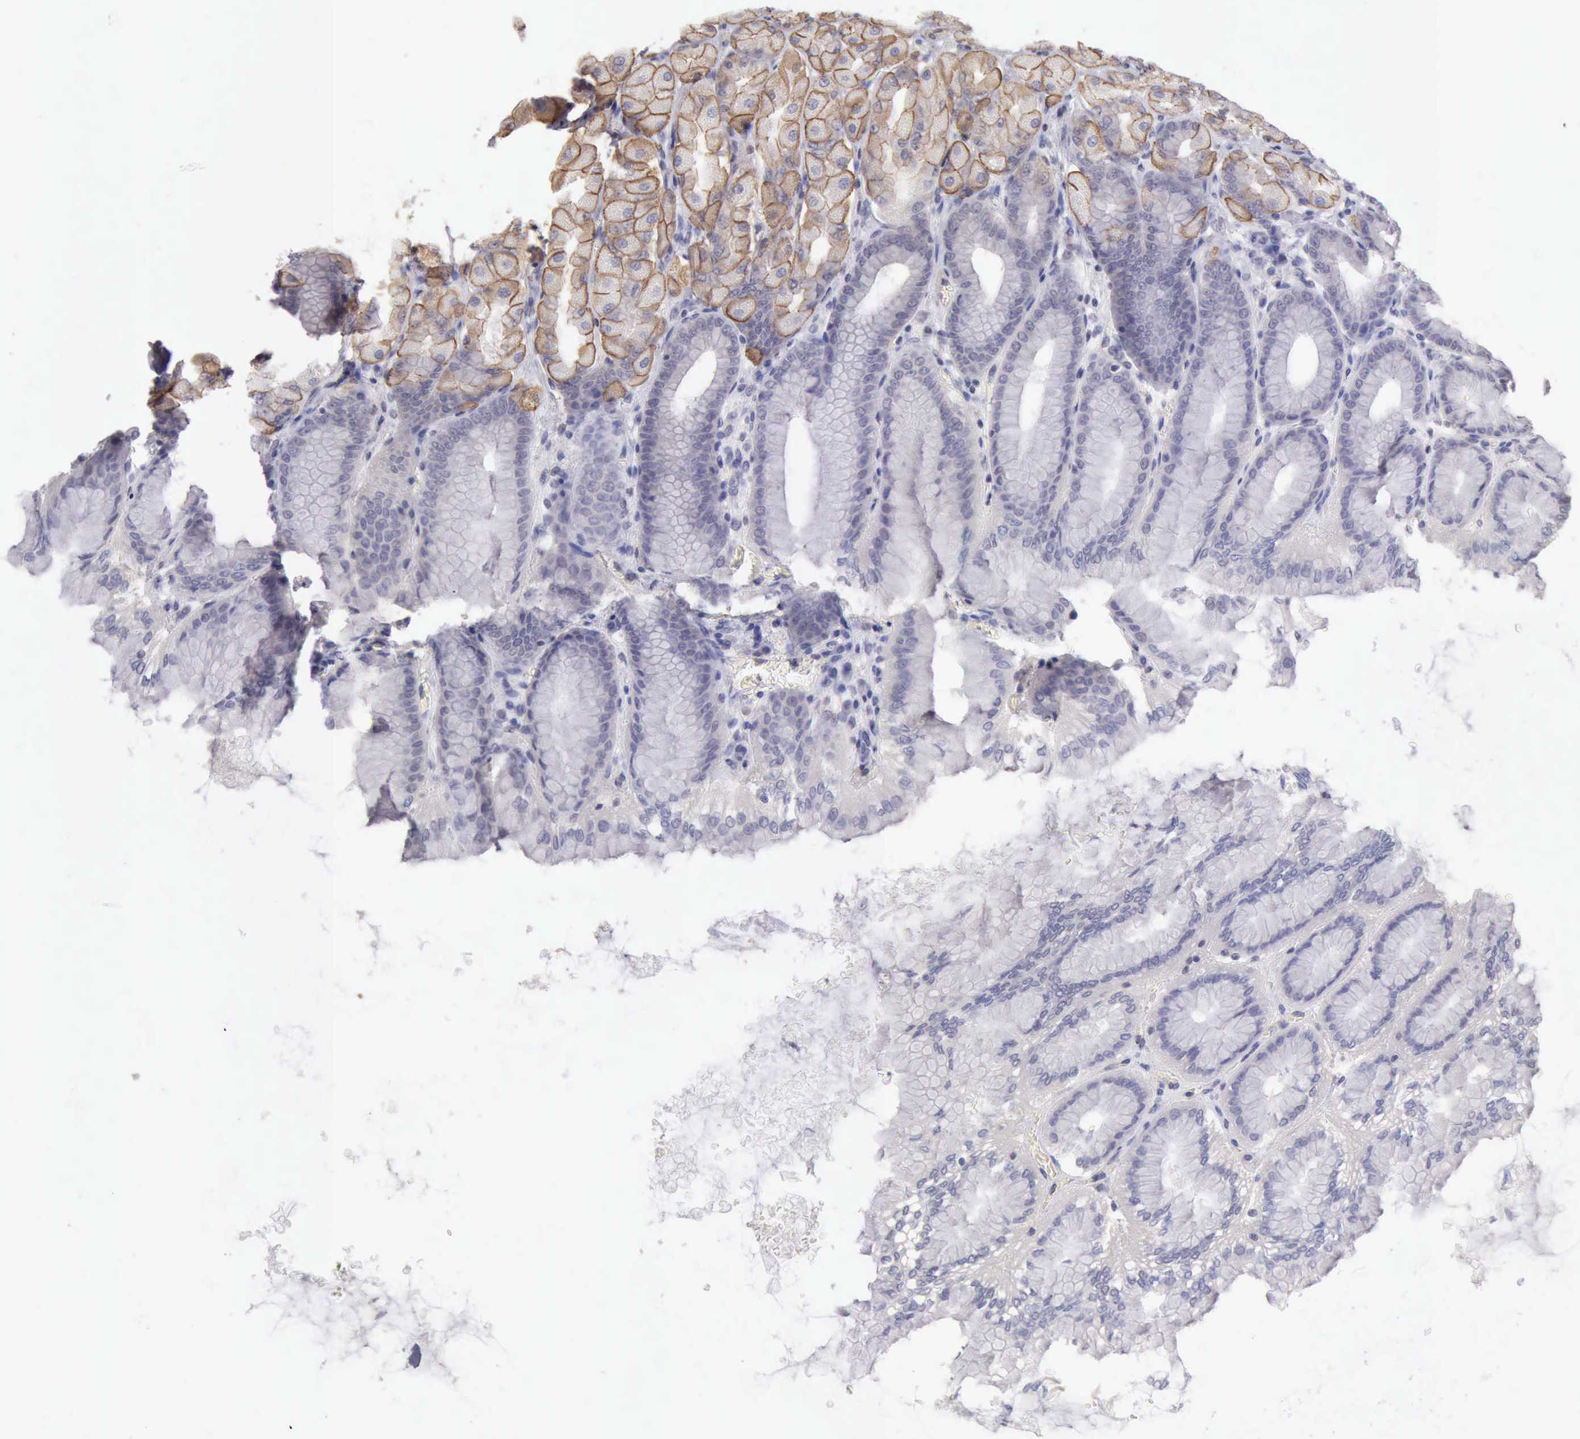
{"staining": {"intensity": "moderate", "quantity": "25%-75%", "location": "cytoplasmic/membranous"}, "tissue": "stomach", "cell_type": "Glandular cells", "image_type": "normal", "snomed": [{"axis": "morphology", "description": "Normal tissue, NOS"}, {"axis": "topography", "description": "Stomach, upper"}], "caption": "A histopathology image showing moderate cytoplasmic/membranous positivity in about 25%-75% of glandular cells in normal stomach, as visualized by brown immunohistochemical staining.", "gene": "KCND1", "patient": {"sex": "female", "age": 56}}